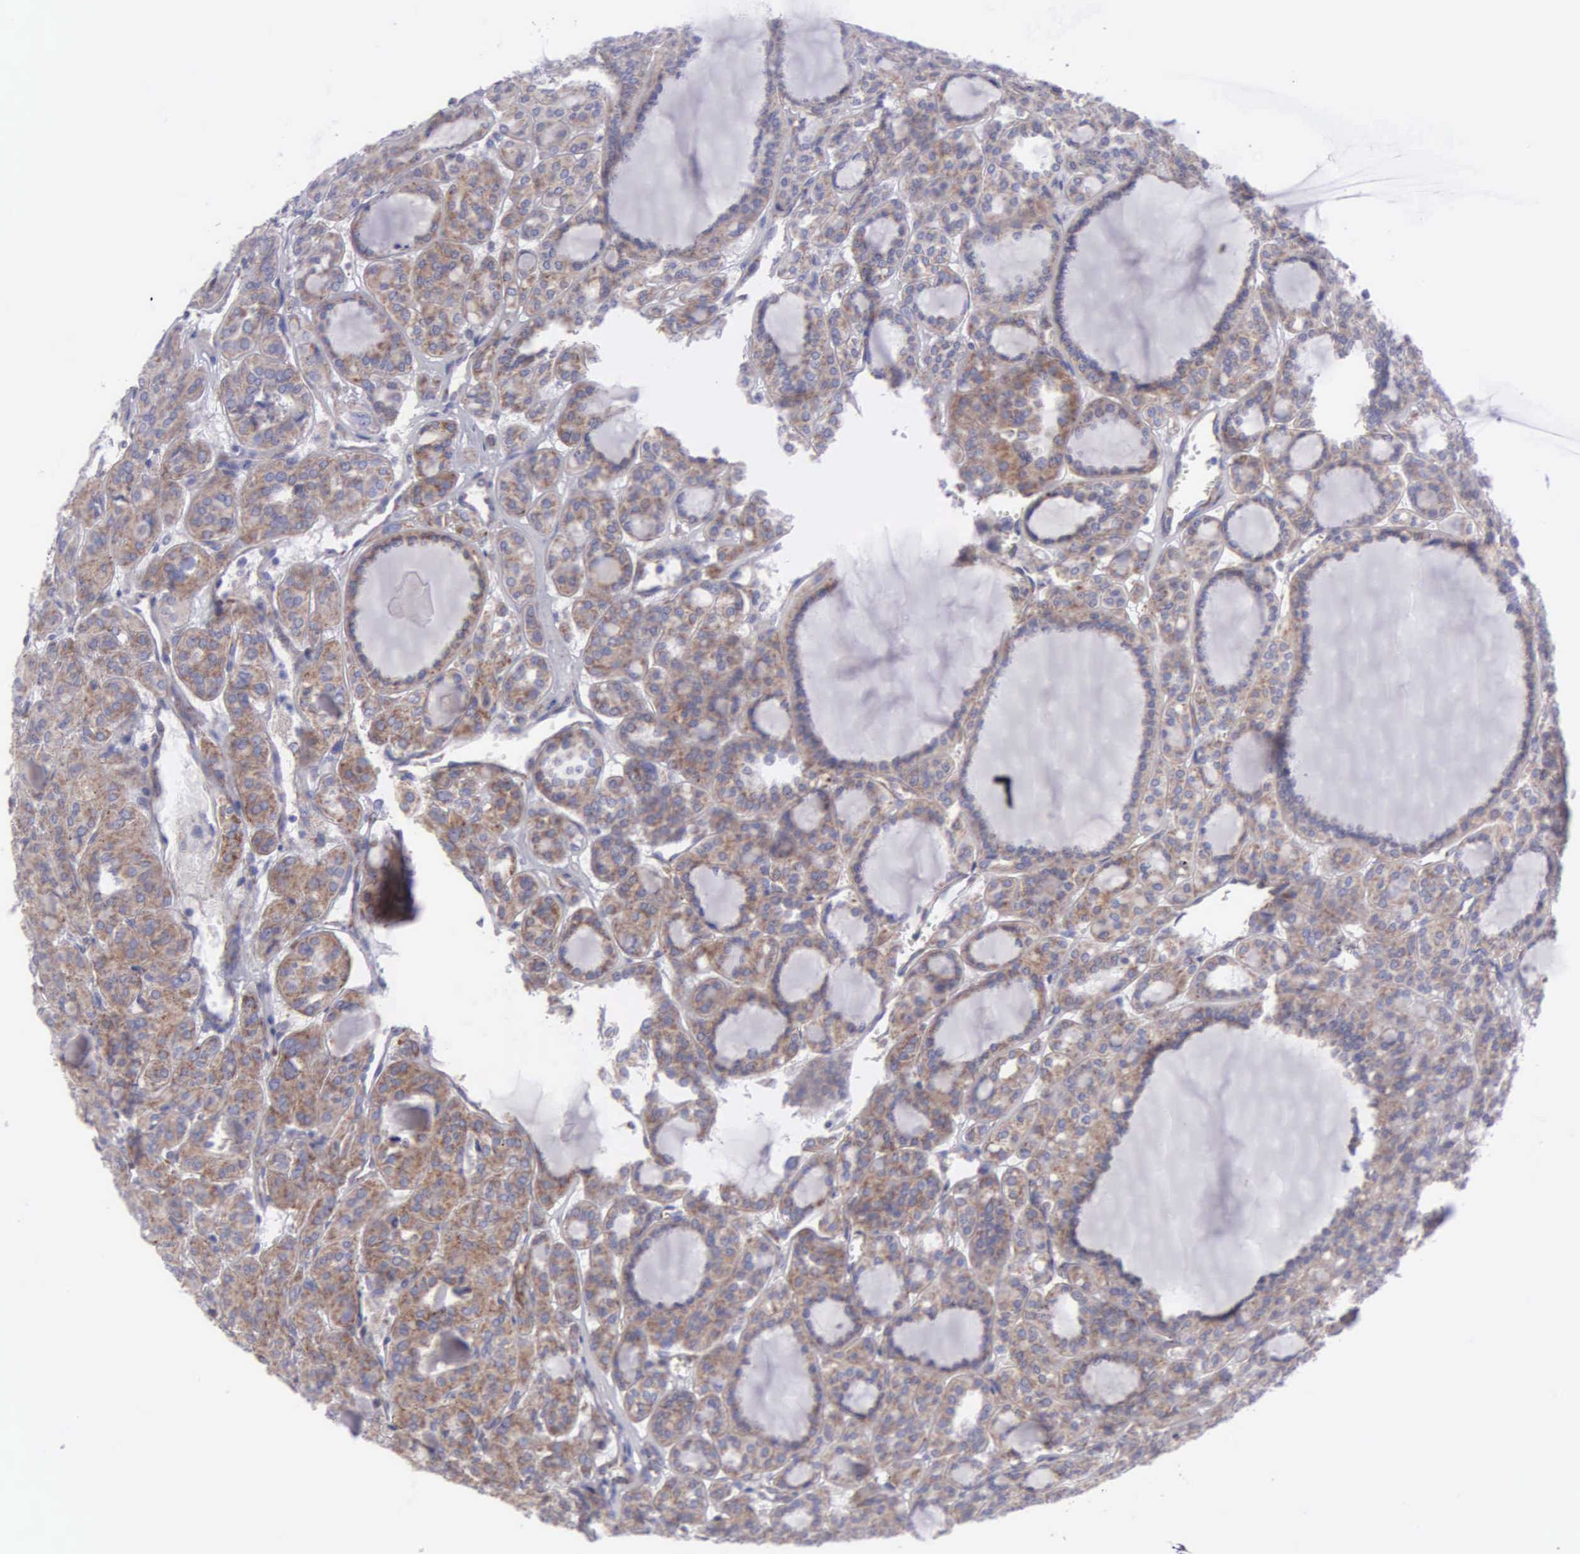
{"staining": {"intensity": "moderate", "quantity": ">75%", "location": "cytoplasmic/membranous"}, "tissue": "thyroid cancer", "cell_type": "Tumor cells", "image_type": "cancer", "snomed": [{"axis": "morphology", "description": "Follicular adenoma carcinoma, NOS"}, {"axis": "topography", "description": "Thyroid gland"}], "caption": "Protein staining displays moderate cytoplasmic/membranous positivity in about >75% of tumor cells in thyroid follicular adenoma carcinoma. The protein of interest is stained brown, and the nuclei are stained in blue (DAB (3,3'-diaminobenzidine) IHC with brightfield microscopy, high magnification).", "gene": "SYNJ2BP", "patient": {"sex": "female", "age": 71}}